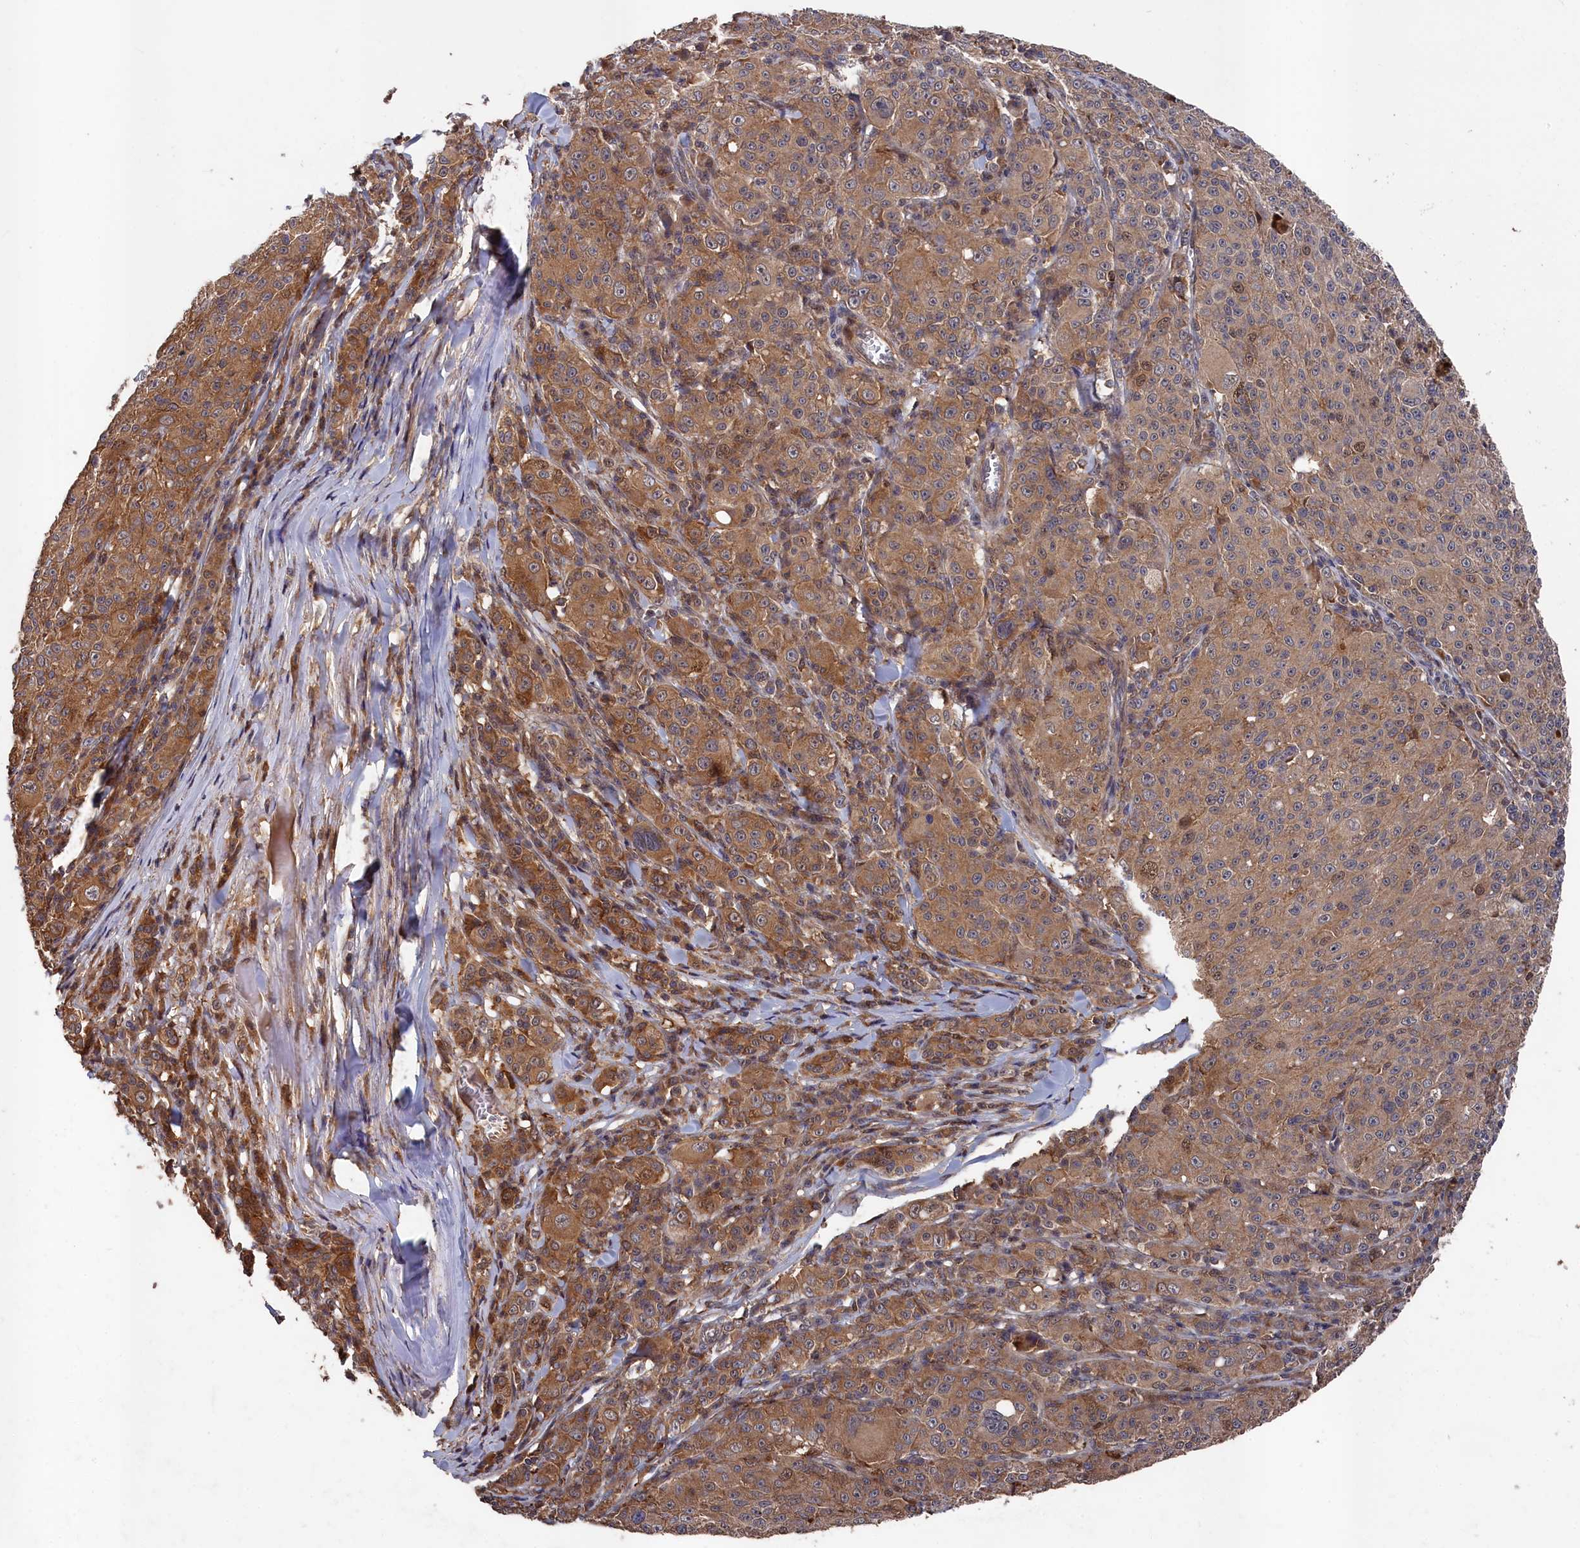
{"staining": {"intensity": "moderate", "quantity": "25%-75%", "location": "cytoplasmic/membranous"}, "tissue": "melanoma", "cell_type": "Tumor cells", "image_type": "cancer", "snomed": [{"axis": "morphology", "description": "Malignant melanoma, NOS"}, {"axis": "topography", "description": "Skin"}], "caption": "Immunohistochemical staining of human melanoma reveals medium levels of moderate cytoplasmic/membranous protein positivity in about 25%-75% of tumor cells. (DAB (3,3'-diaminobenzidine) = brown stain, brightfield microscopy at high magnification).", "gene": "RMI2", "patient": {"sex": "female", "age": 52}}